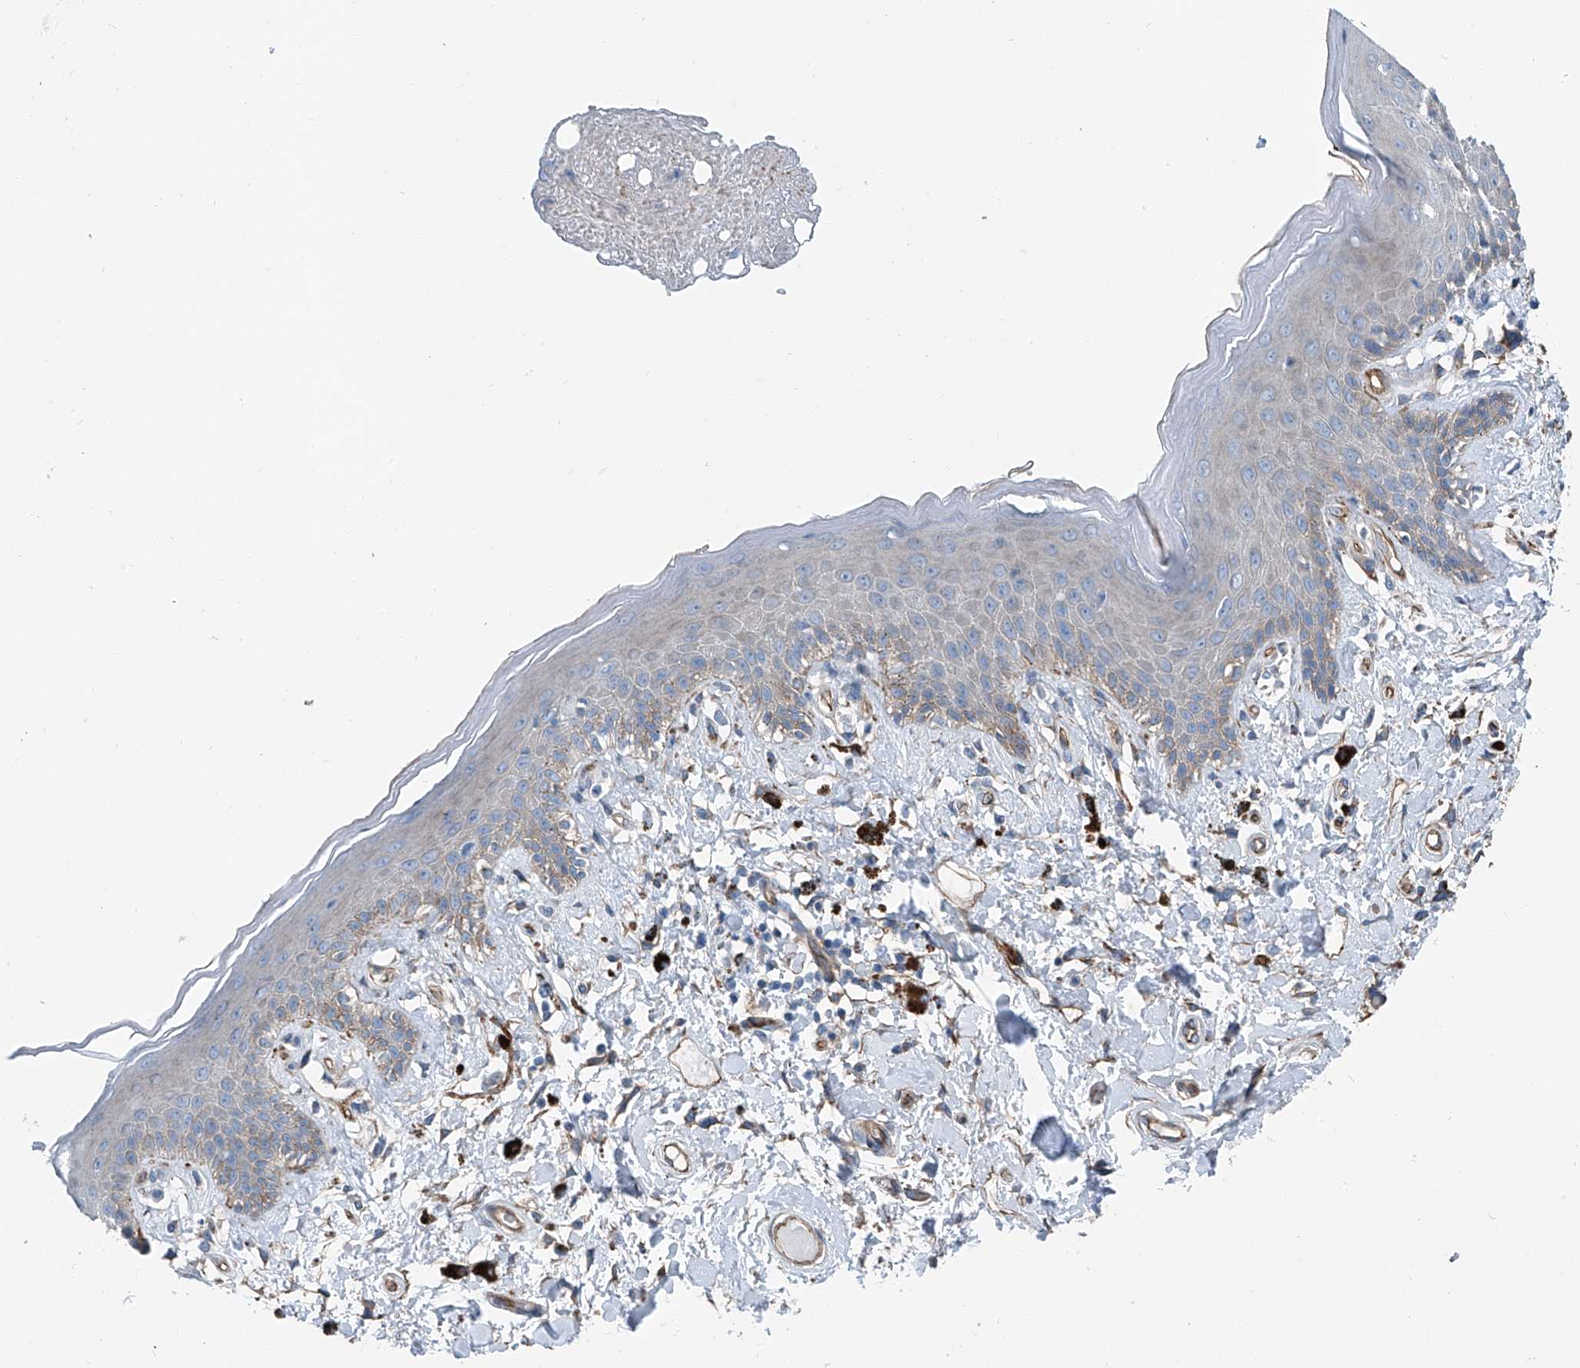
{"staining": {"intensity": "moderate", "quantity": "<25%", "location": "cytoplasmic/membranous"}, "tissue": "skin", "cell_type": "Epidermal cells", "image_type": "normal", "snomed": [{"axis": "morphology", "description": "Normal tissue, NOS"}, {"axis": "topography", "description": "Anal"}], "caption": "Immunohistochemistry (IHC) of normal human skin exhibits low levels of moderate cytoplasmic/membranous positivity in approximately <25% of epidermal cells.", "gene": "THEMIS2", "patient": {"sex": "female", "age": 78}}